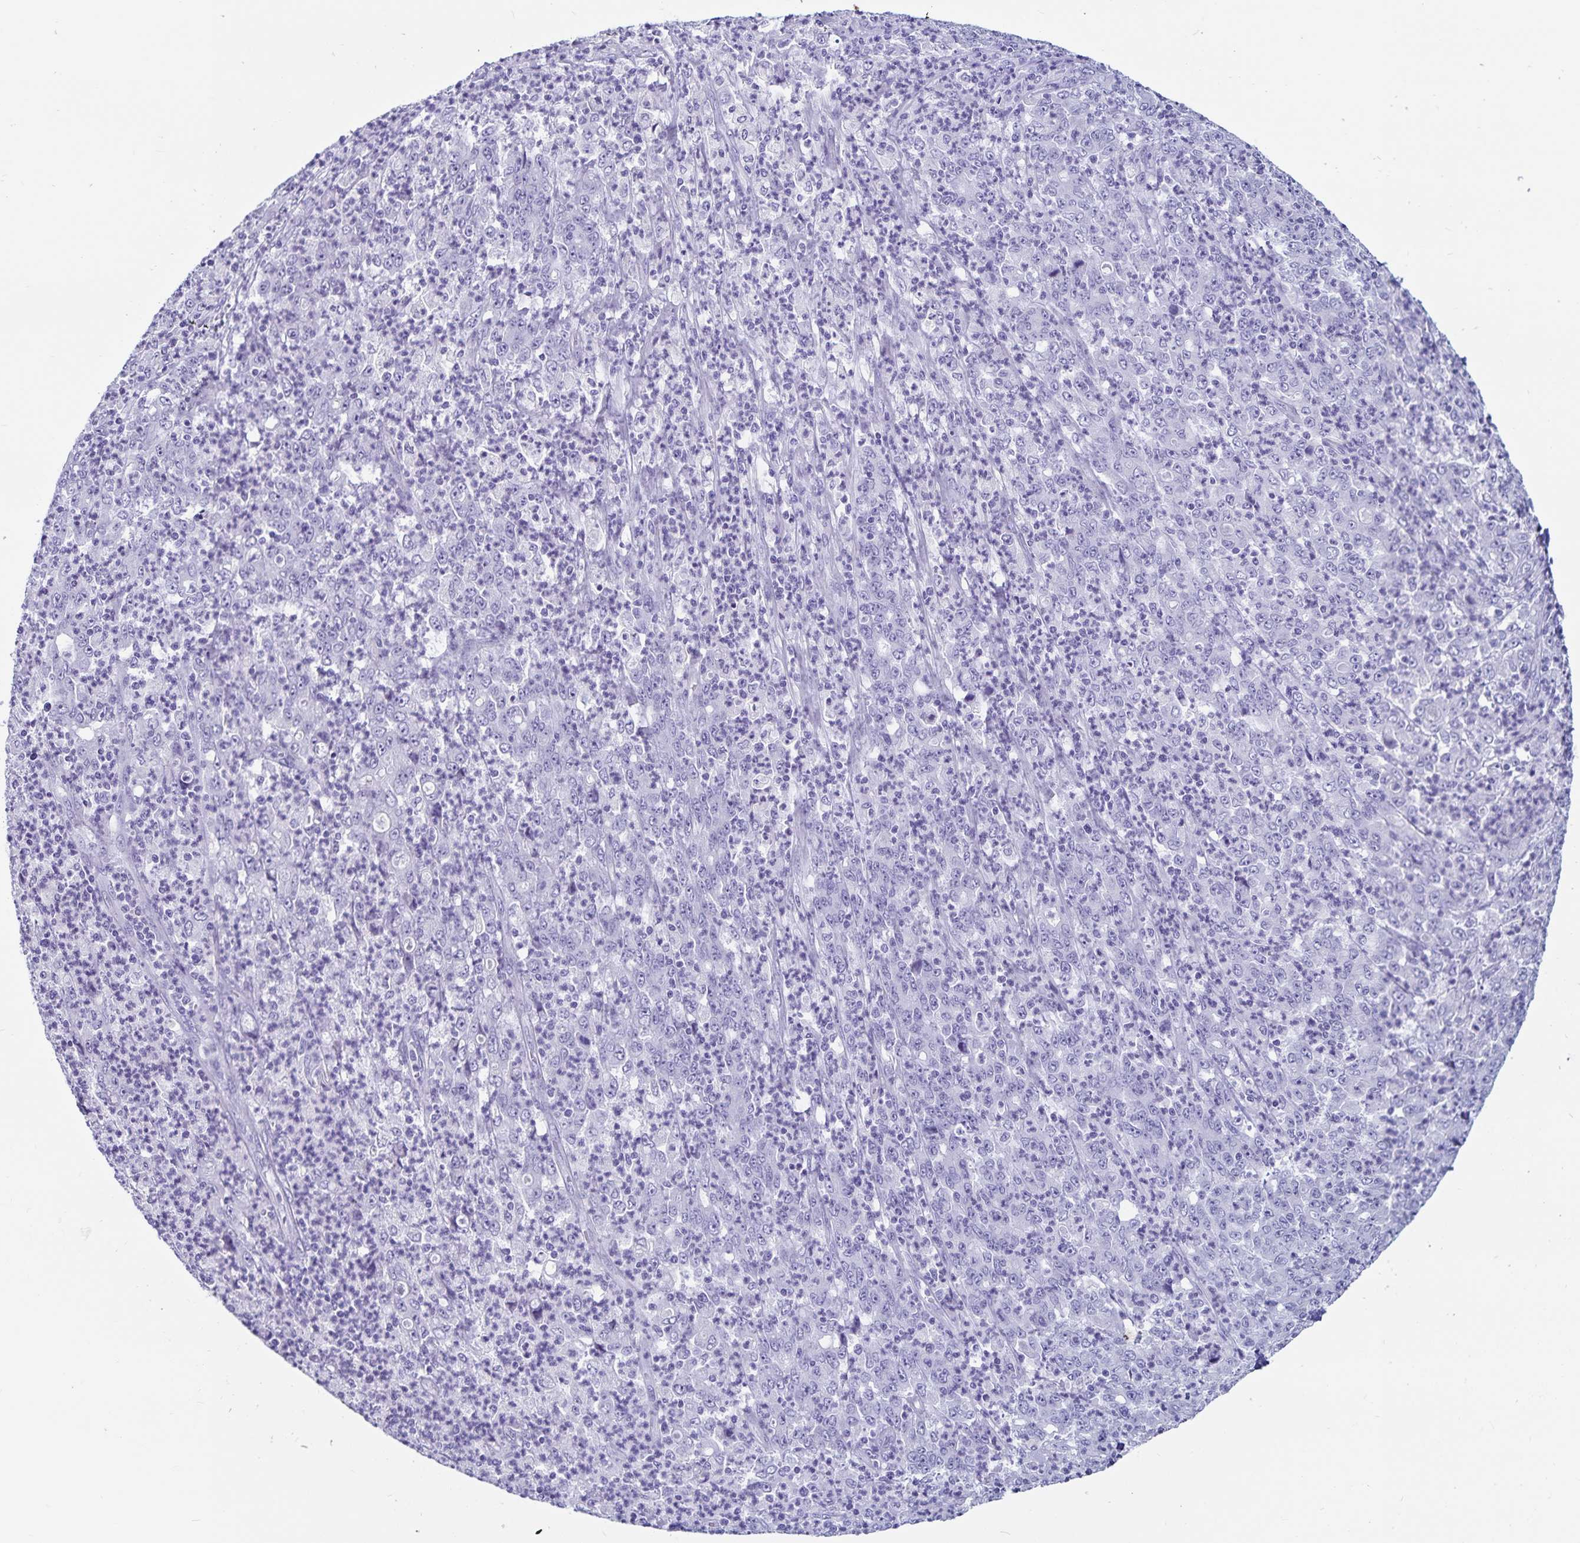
{"staining": {"intensity": "negative", "quantity": "none", "location": "none"}, "tissue": "stomach cancer", "cell_type": "Tumor cells", "image_type": "cancer", "snomed": [{"axis": "morphology", "description": "Adenocarcinoma, NOS"}, {"axis": "topography", "description": "Stomach, lower"}], "caption": "IHC of human adenocarcinoma (stomach) demonstrates no positivity in tumor cells.", "gene": "GPR137", "patient": {"sex": "female", "age": 71}}